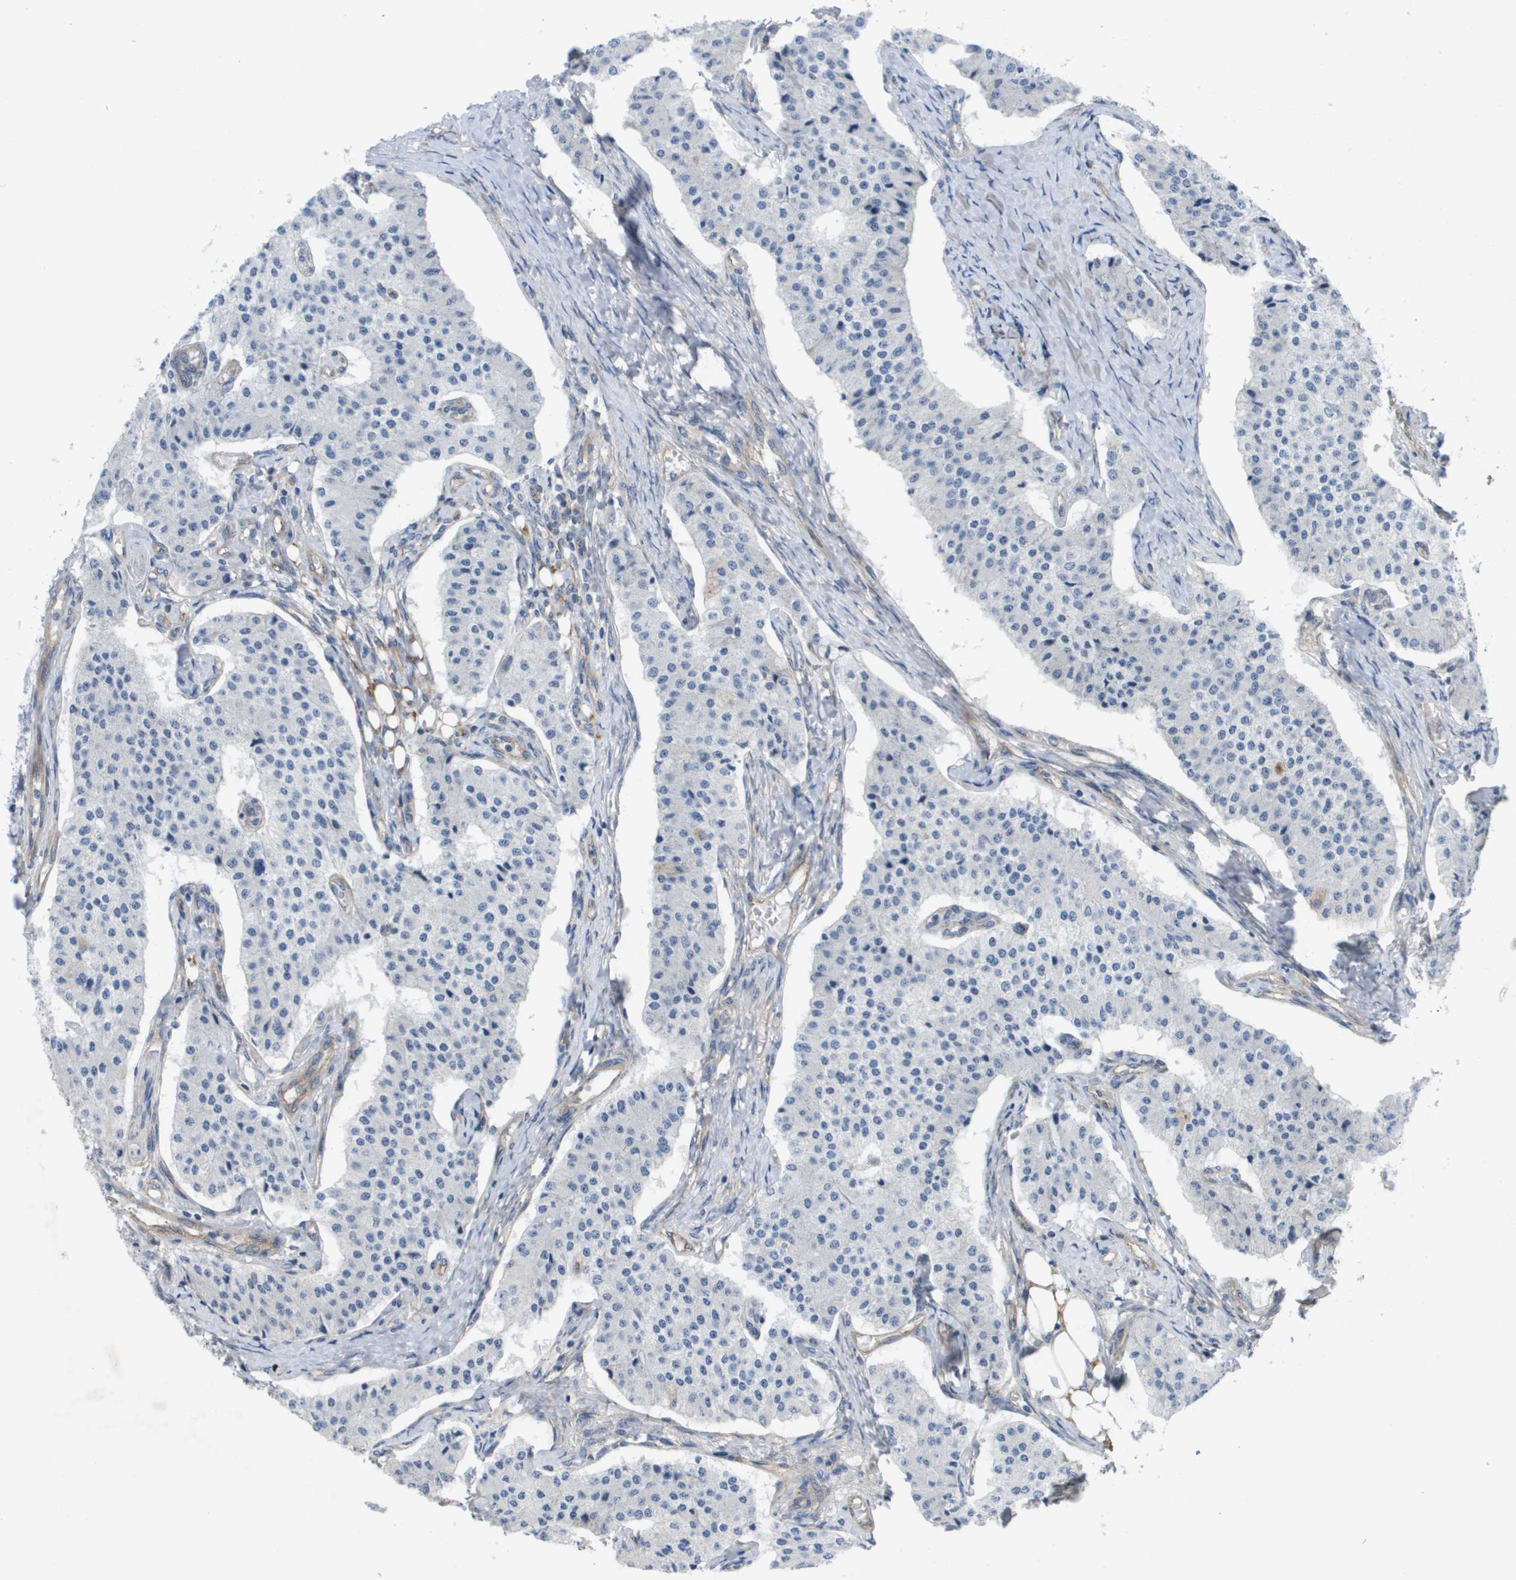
{"staining": {"intensity": "negative", "quantity": "none", "location": "none"}, "tissue": "carcinoid", "cell_type": "Tumor cells", "image_type": "cancer", "snomed": [{"axis": "morphology", "description": "Carcinoid, malignant, NOS"}, {"axis": "topography", "description": "Colon"}], "caption": "This image is of malignant carcinoid stained with immunohistochemistry to label a protein in brown with the nuclei are counter-stained blue. There is no expression in tumor cells.", "gene": "MTARC2", "patient": {"sex": "female", "age": 52}}